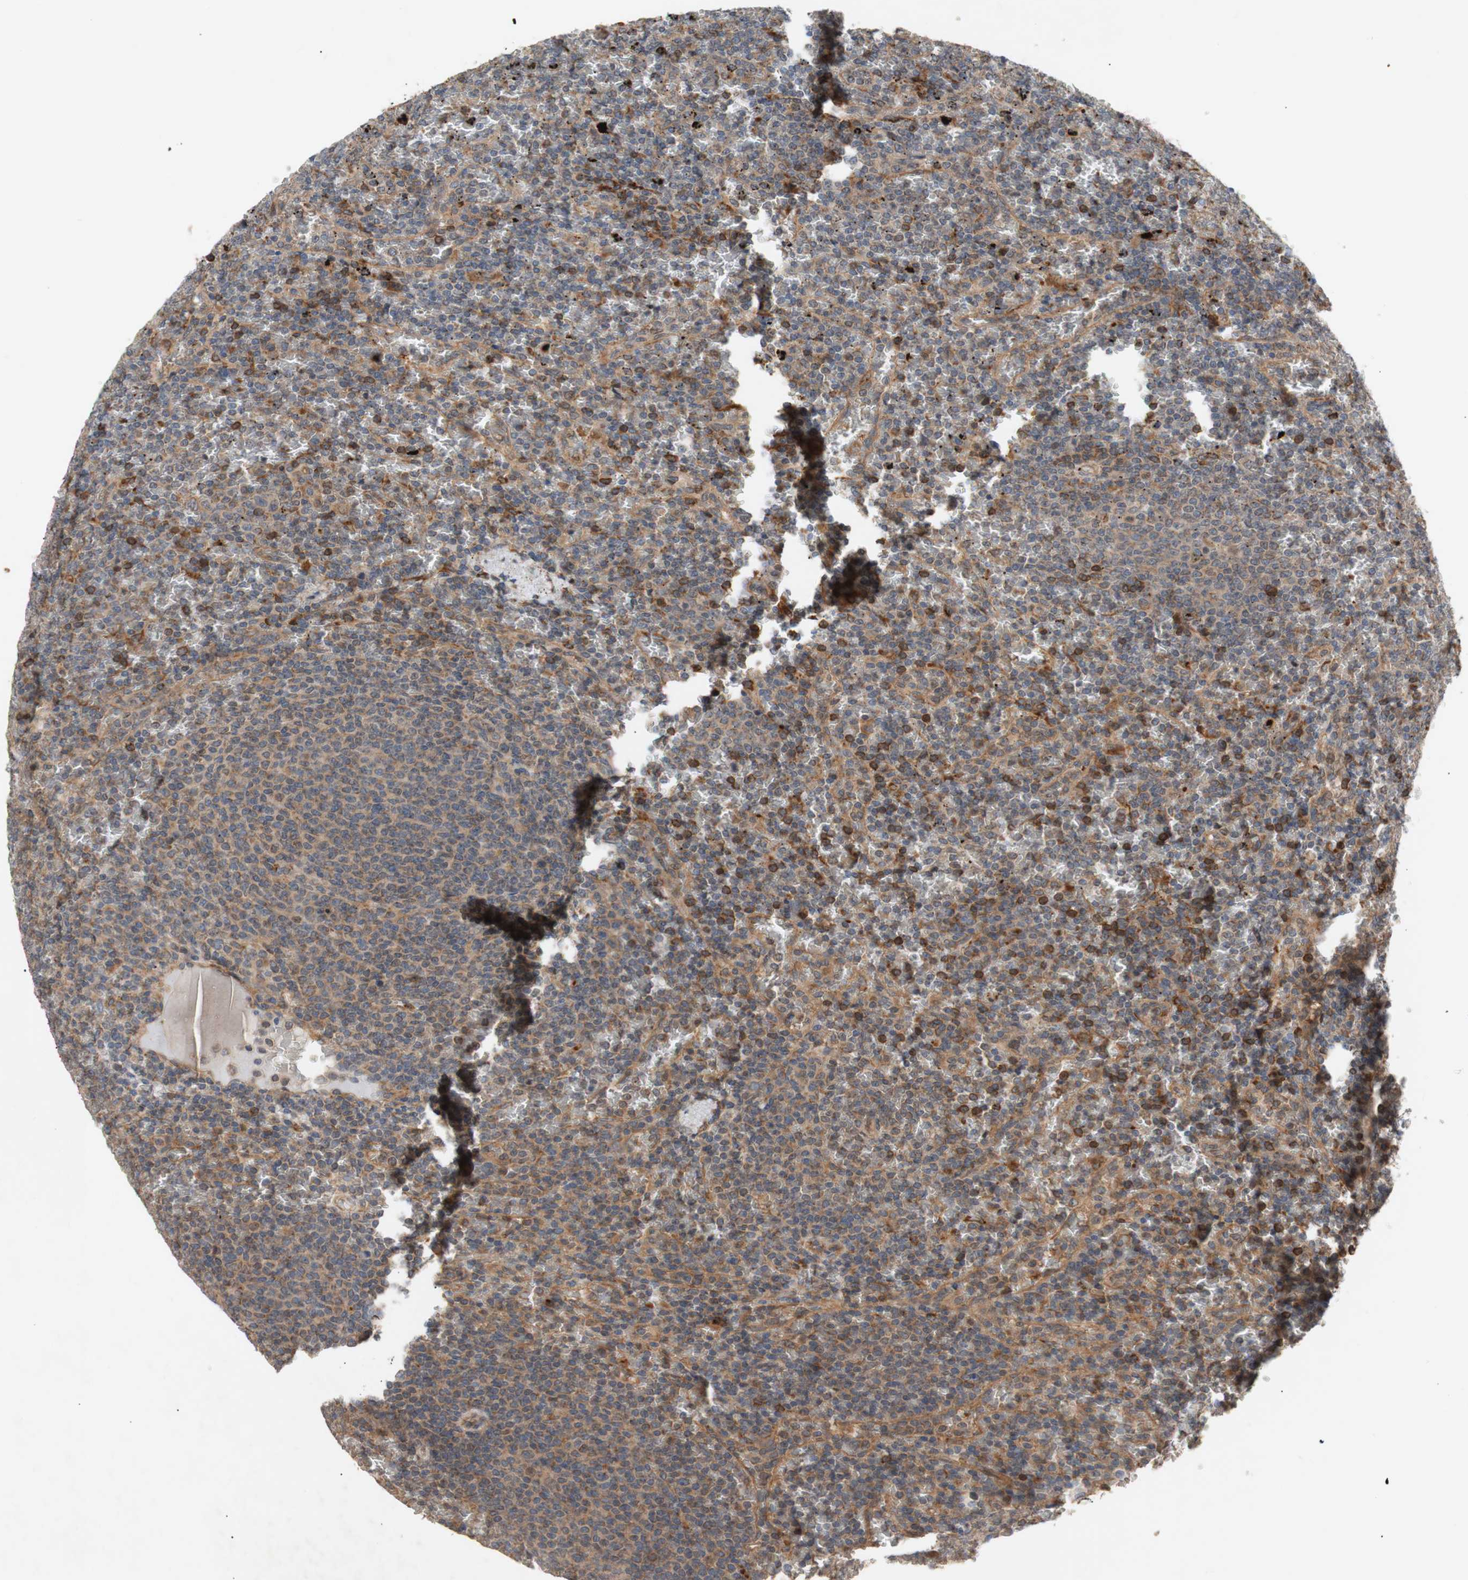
{"staining": {"intensity": "strong", "quantity": "25%-75%", "location": "cytoplasmic/membranous"}, "tissue": "lymphoma", "cell_type": "Tumor cells", "image_type": "cancer", "snomed": [{"axis": "morphology", "description": "Malignant lymphoma, non-Hodgkin's type, Low grade"}, {"axis": "topography", "description": "Spleen"}], "caption": "The immunohistochemical stain labels strong cytoplasmic/membranous expression in tumor cells of lymphoma tissue.", "gene": "PKN1", "patient": {"sex": "female", "age": 77}}